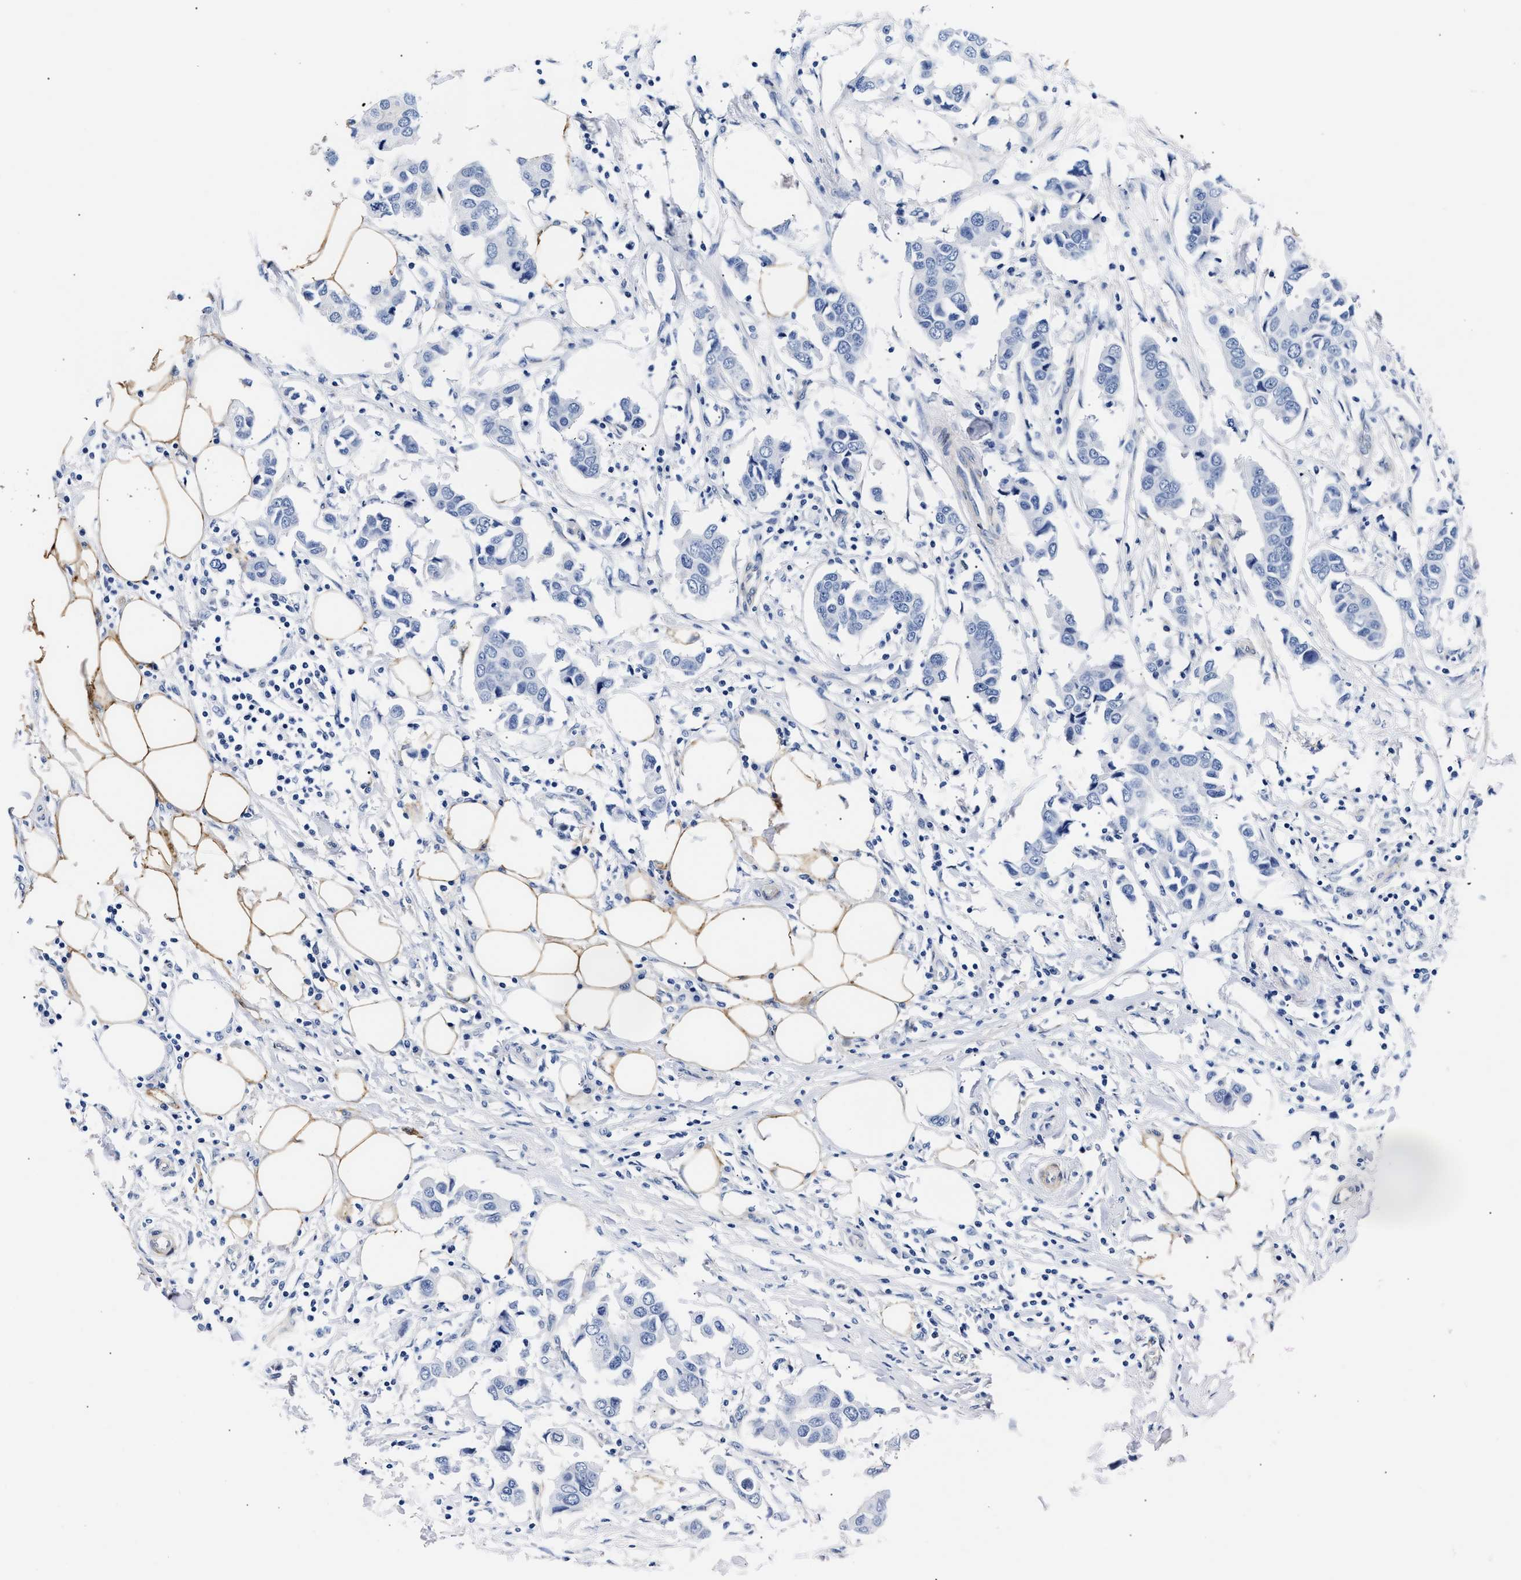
{"staining": {"intensity": "negative", "quantity": "none", "location": "none"}, "tissue": "breast cancer", "cell_type": "Tumor cells", "image_type": "cancer", "snomed": [{"axis": "morphology", "description": "Duct carcinoma"}, {"axis": "topography", "description": "Breast"}], "caption": "IHC of human breast cancer (invasive ductal carcinoma) demonstrates no staining in tumor cells.", "gene": "TRIM29", "patient": {"sex": "female", "age": 80}}